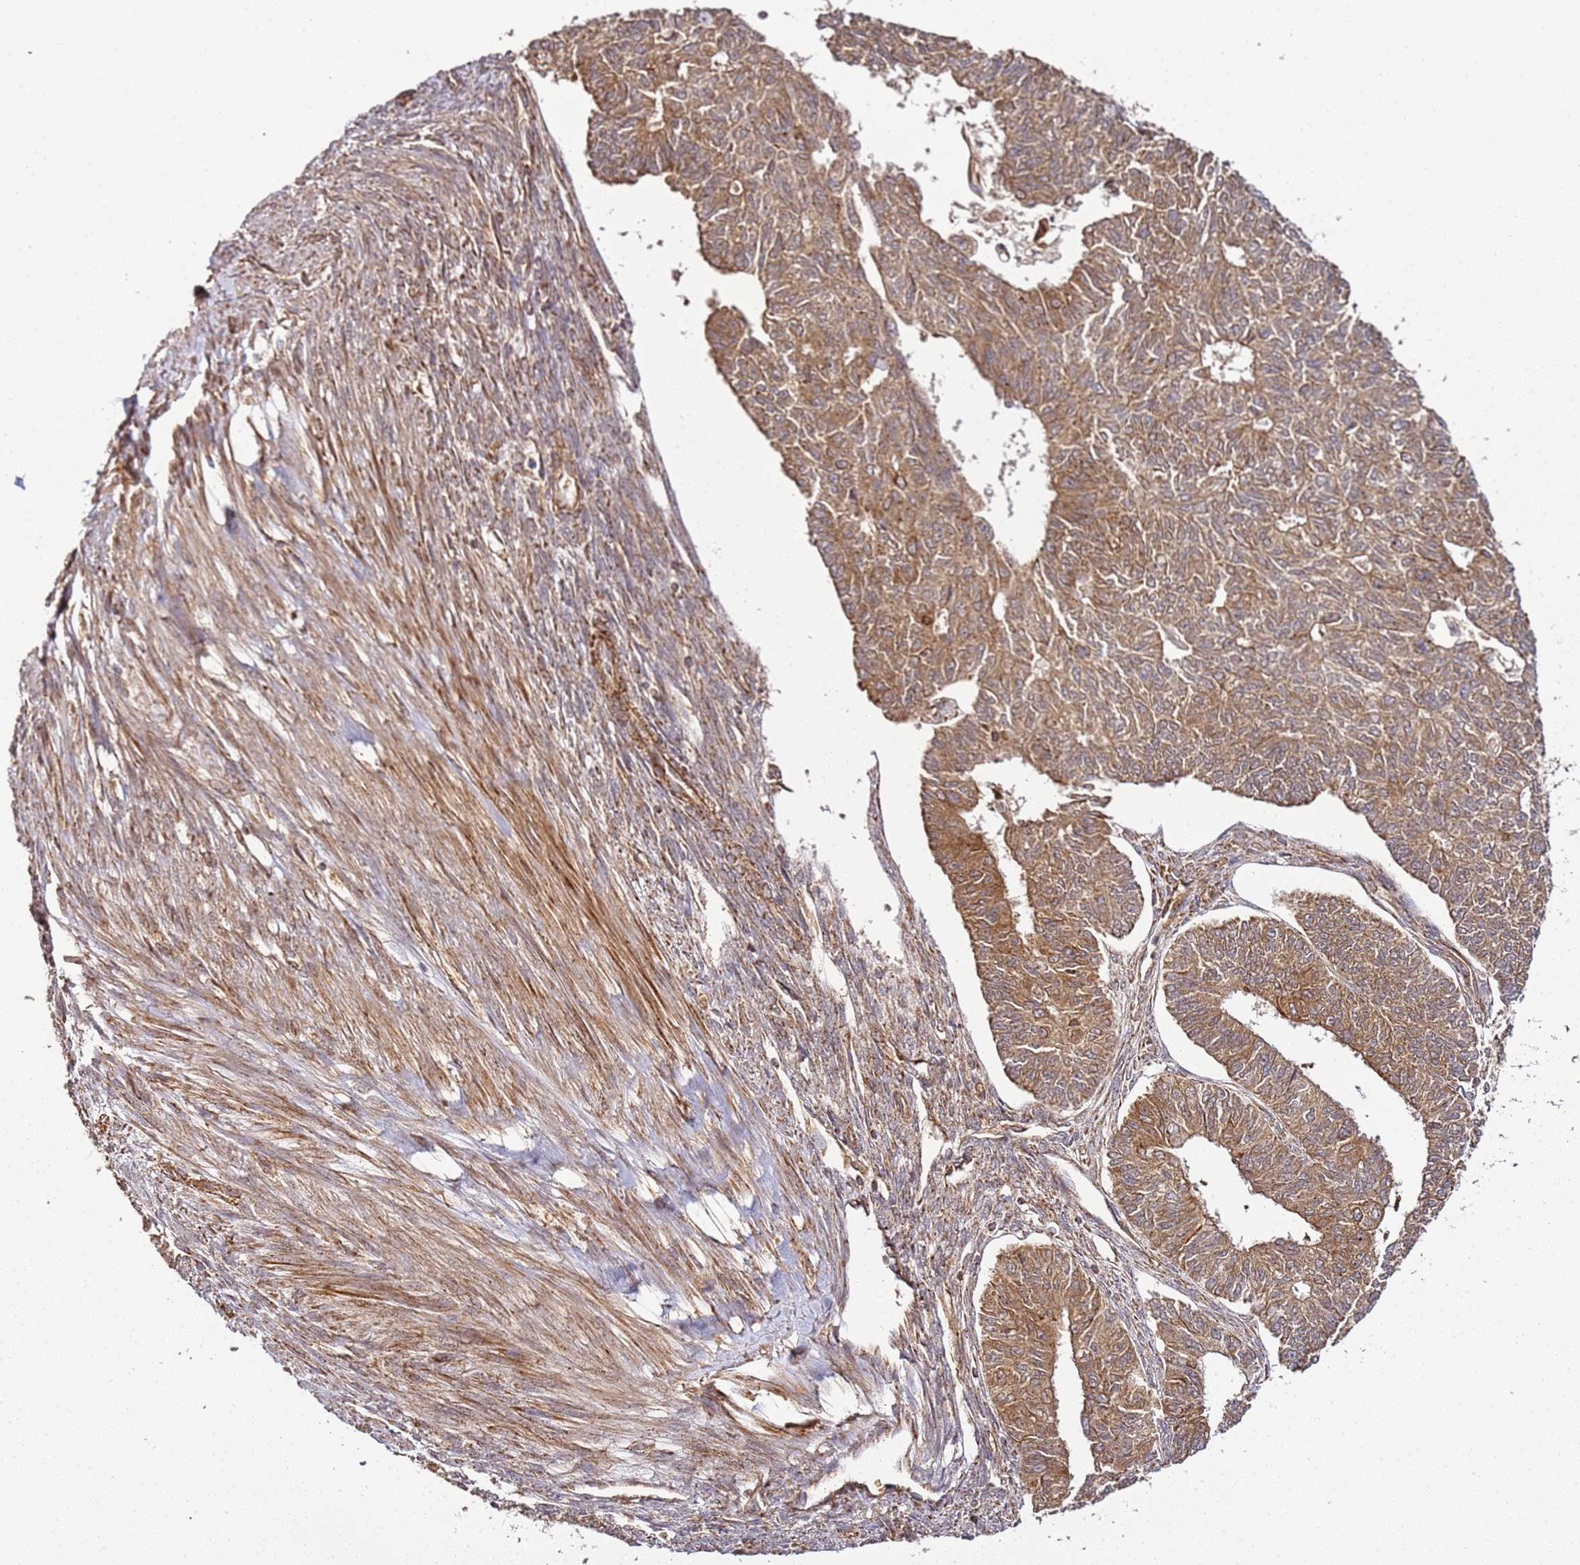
{"staining": {"intensity": "strong", "quantity": ">75%", "location": "cytoplasmic/membranous"}, "tissue": "endometrial cancer", "cell_type": "Tumor cells", "image_type": "cancer", "snomed": [{"axis": "morphology", "description": "Adenocarcinoma, NOS"}, {"axis": "topography", "description": "Endometrium"}], "caption": "Immunohistochemical staining of human endometrial adenocarcinoma exhibits strong cytoplasmic/membranous protein expression in approximately >75% of tumor cells.", "gene": "TM2D2", "patient": {"sex": "female", "age": 32}}